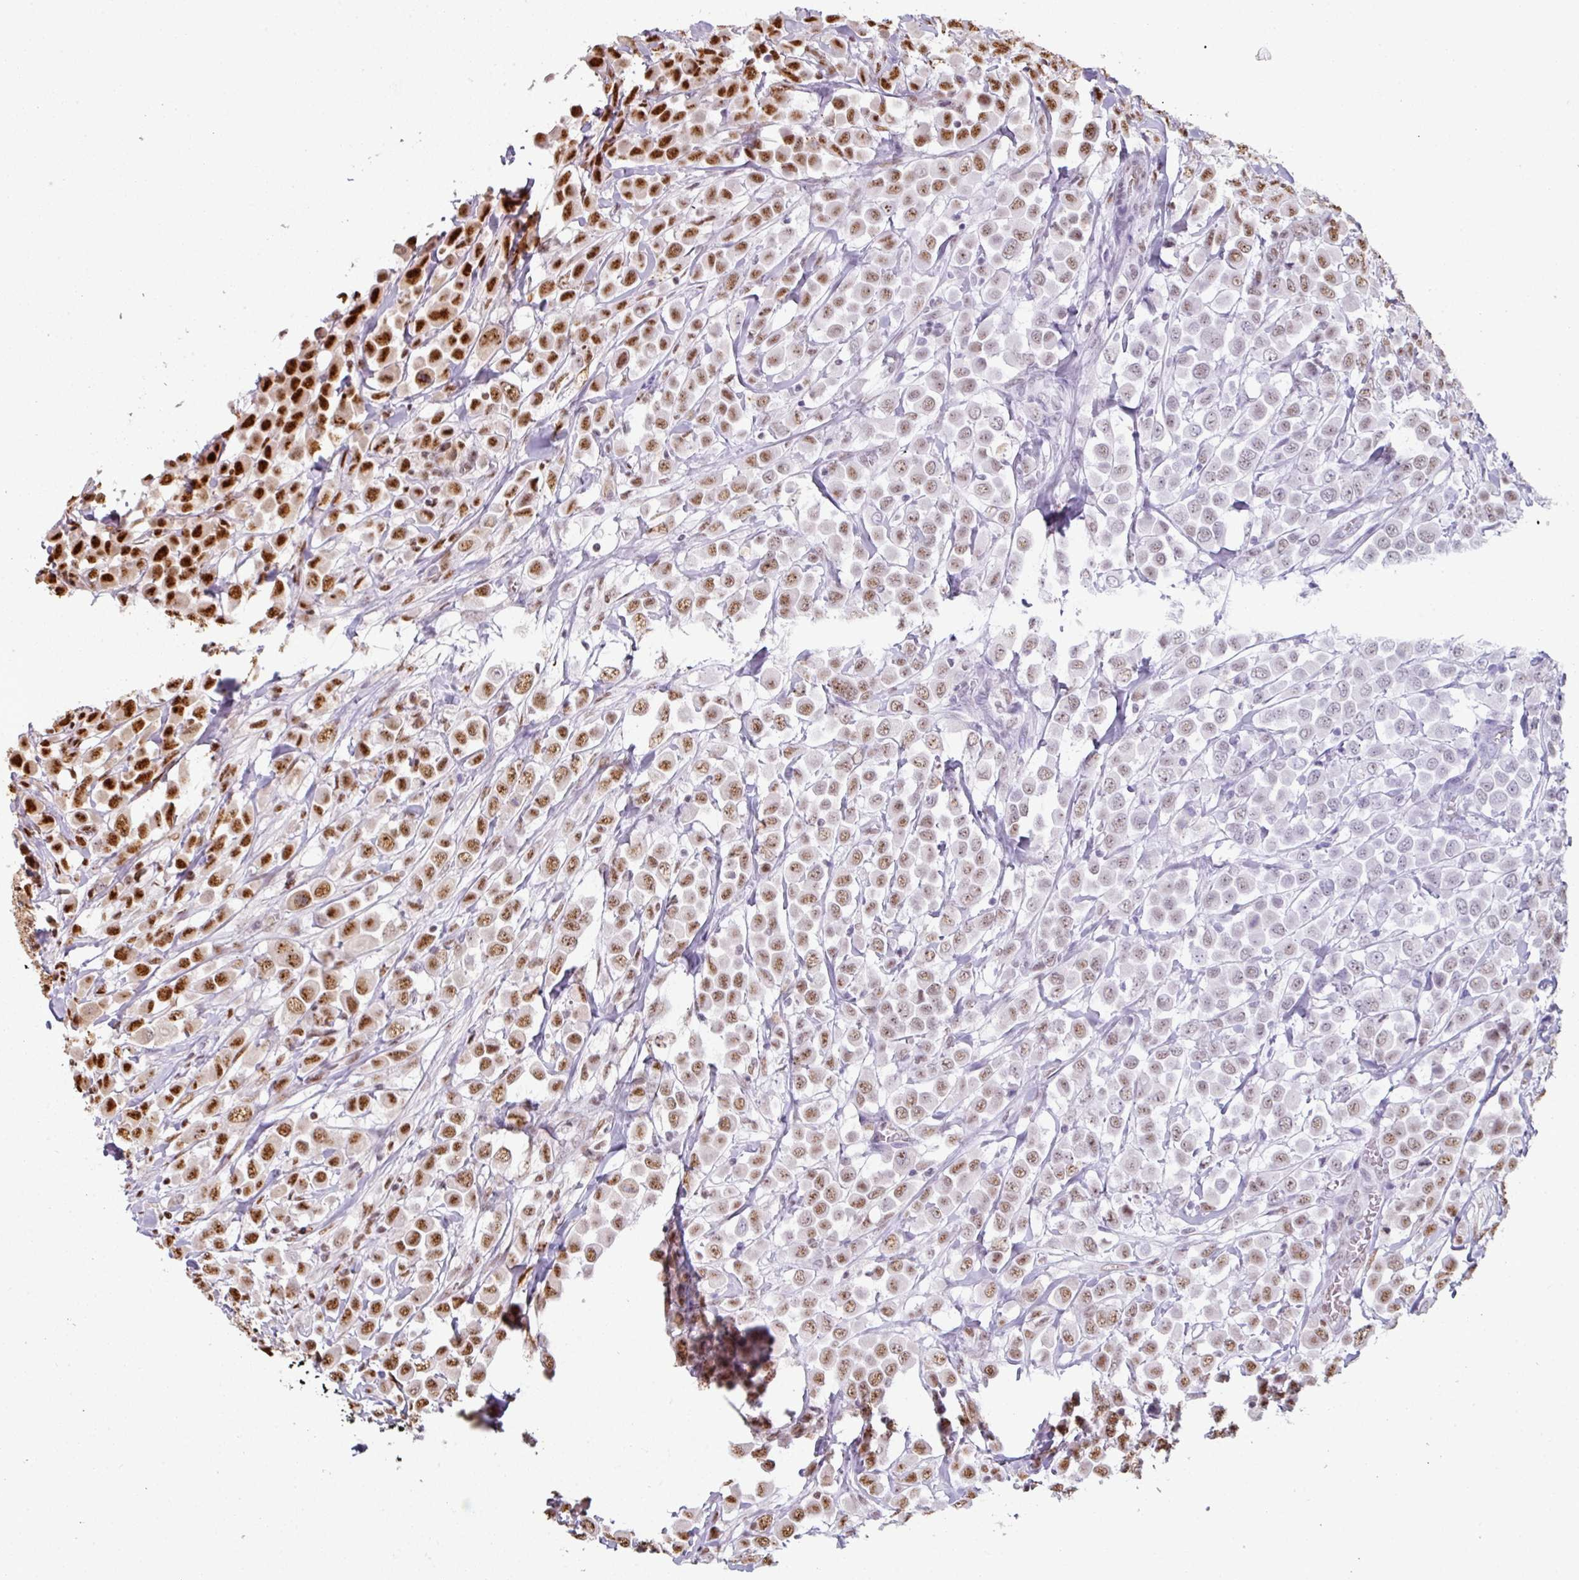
{"staining": {"intensity": "strong", "quantity": "25%-75%", "location": "nuclear"}, "tissue": "breast cancer", "cell_type": "Tumor cells", "image_type": "cancer", "snomed": [{"axis": "morphology", "description": "Duct carcinoma"}, {"axis": "topography", "description": "Breast"}], "caption": "Immunohistochemical staining of breast cancer (intraductal carcinoma) exhibits high levels of strong nuclear expression in approximately 25%-75% of tumor cells.", "gene": "SIK3", "patient": {"sex": "female", "age": 61}}